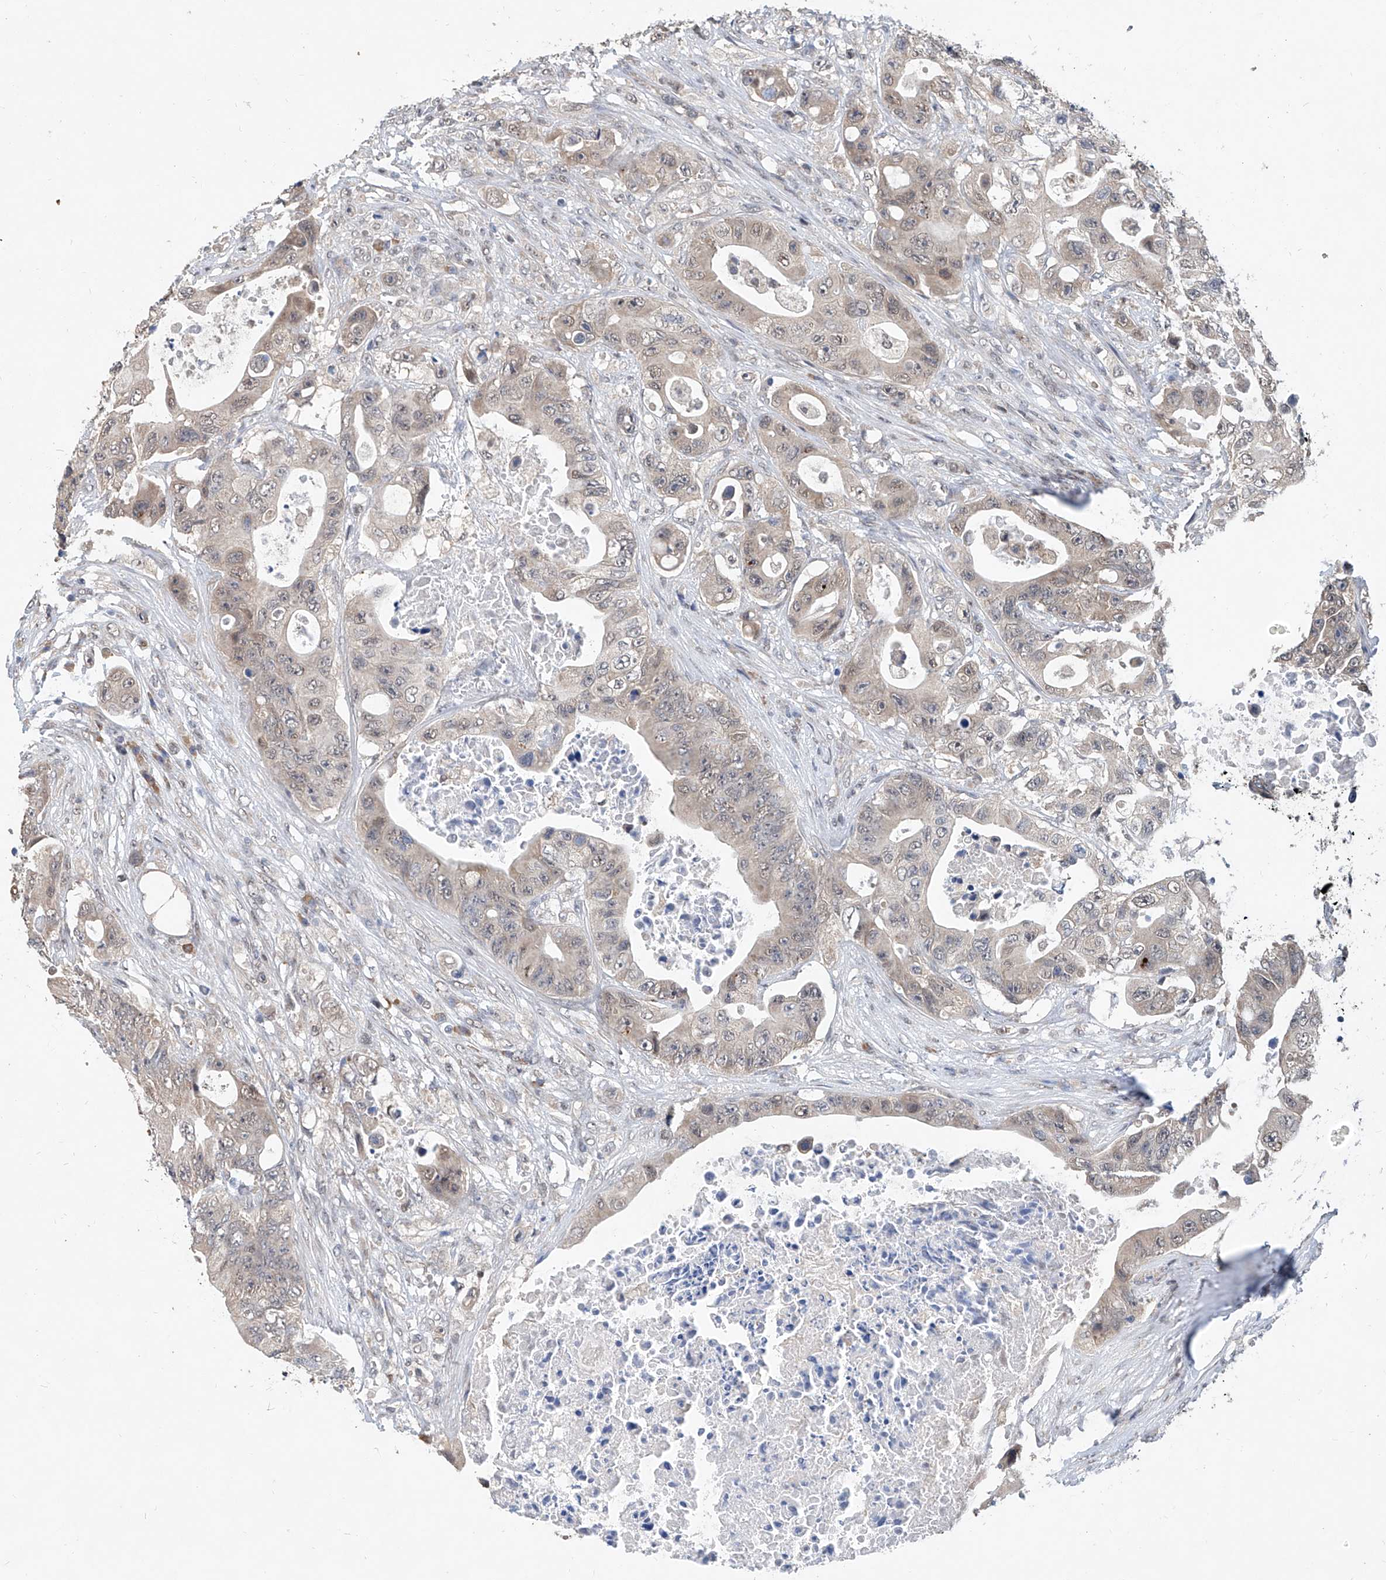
{"staining": {"intensity": "negative", "quantity": "none", "location": "none"}, "tissue": "colorectal cancer", "cell_type": "Tumor cells", "image_type": "cancer", "snomed": [{"axis": "morphology", "description": "Adenocarcinoma, NOS"}, {"axis": "topography", "description": "Colon"}], "caption": "A photomicrograph of colorectal cancer stained for a protein exhibits no brown staining in tumor cells.", "gene": "CARMIL3", "patient": {"sex": "female", "age": 46}}